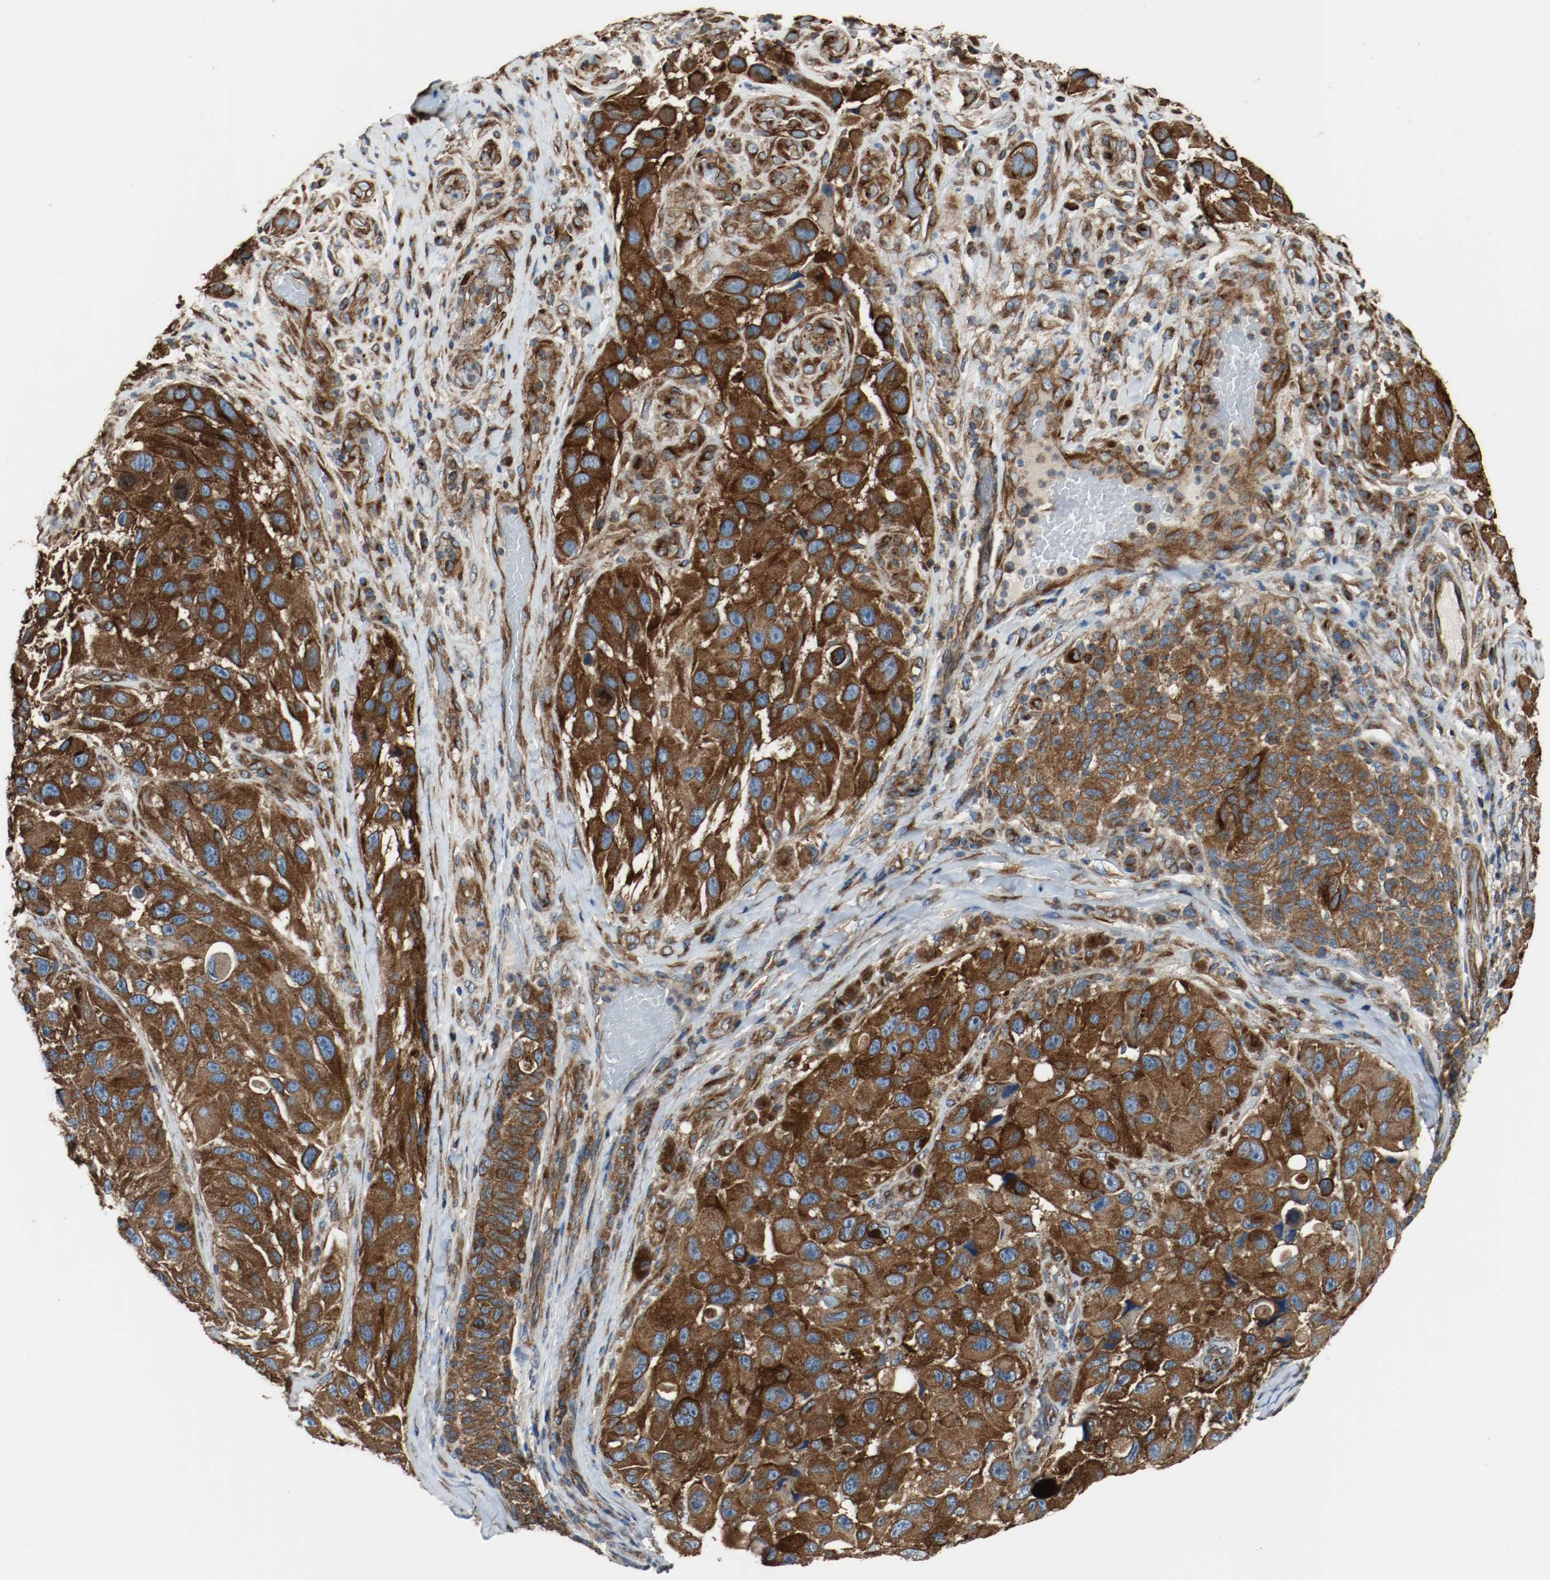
{"staining": {"intensity": "strong", "quantity": ">75%", "location": "cytoplasmic/membranous"}, "tissue": "melanoma", "cell_type": "Tumor cells", "image_type": "cancer", "snomed": [{"axis": "morphology", "description": "Malignant melanoma, NOS"}, {"axis": "topography", "description": "Skin"}], "caption": "Protein expression analysis of human malignant melanoma reveals strong cytoplasmic/membranous positivity in approximately >75% of tumor cells. (IHC, brightfield microscopy, high magnification).", "gene": "TUBA3D", "patient": {"sex": "female", "age": 73}}